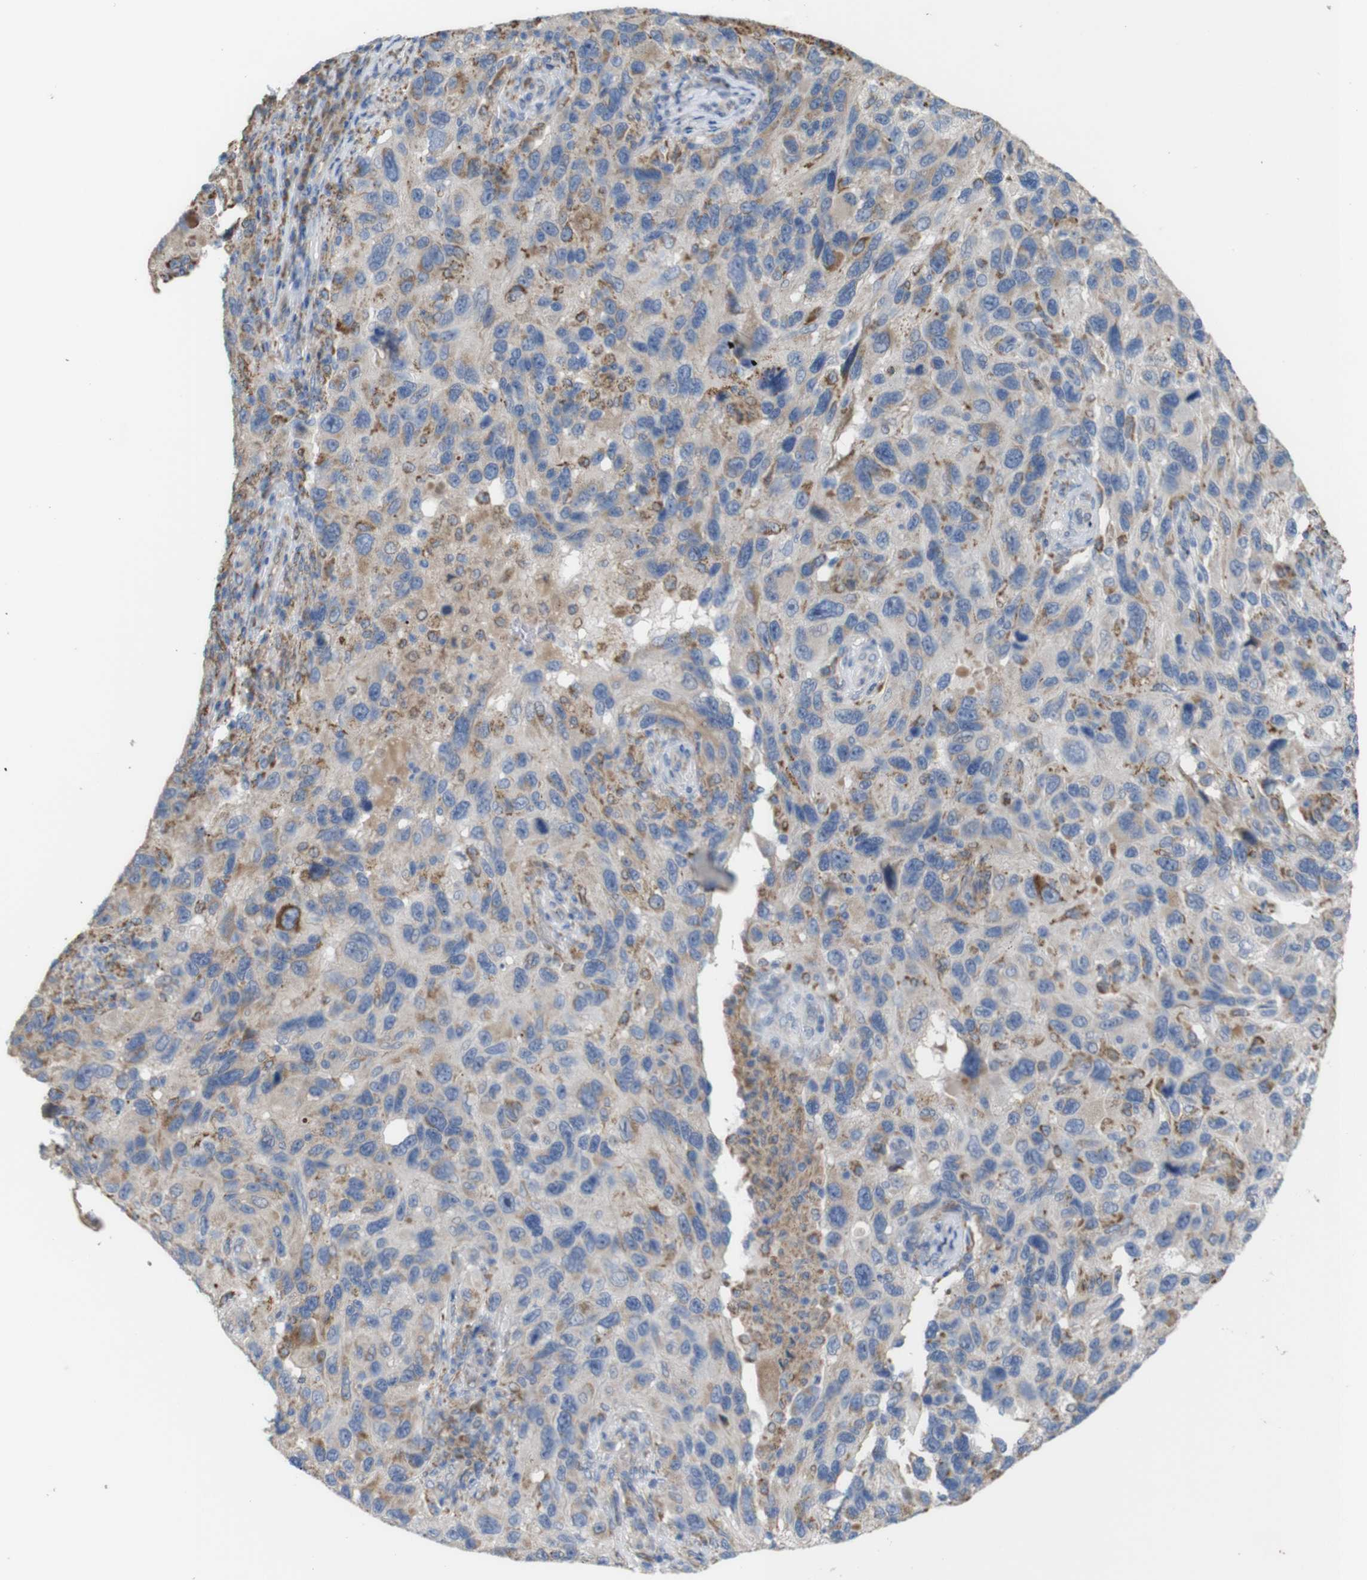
{"staining": {"intensity": "moderate", "quantity": "<25%", "location": "cytoplasmic/membranous"}, "tissue": "melanoma", "cell_type": "Tumor cells", "image_type": "cancer", "snomed": [{"axis": "morphology", "description": "Malignant melanoma, NOS"}, {"axis": "topography", "description": "Skin"}], "caption": "A histopathology image of human melanoma stained for a protein exhibits moderate cytoplasmic/membranous brown staining in tumor cells.", "gene": "PTPRR", "patient": {"sex": "male", "age": 53}}